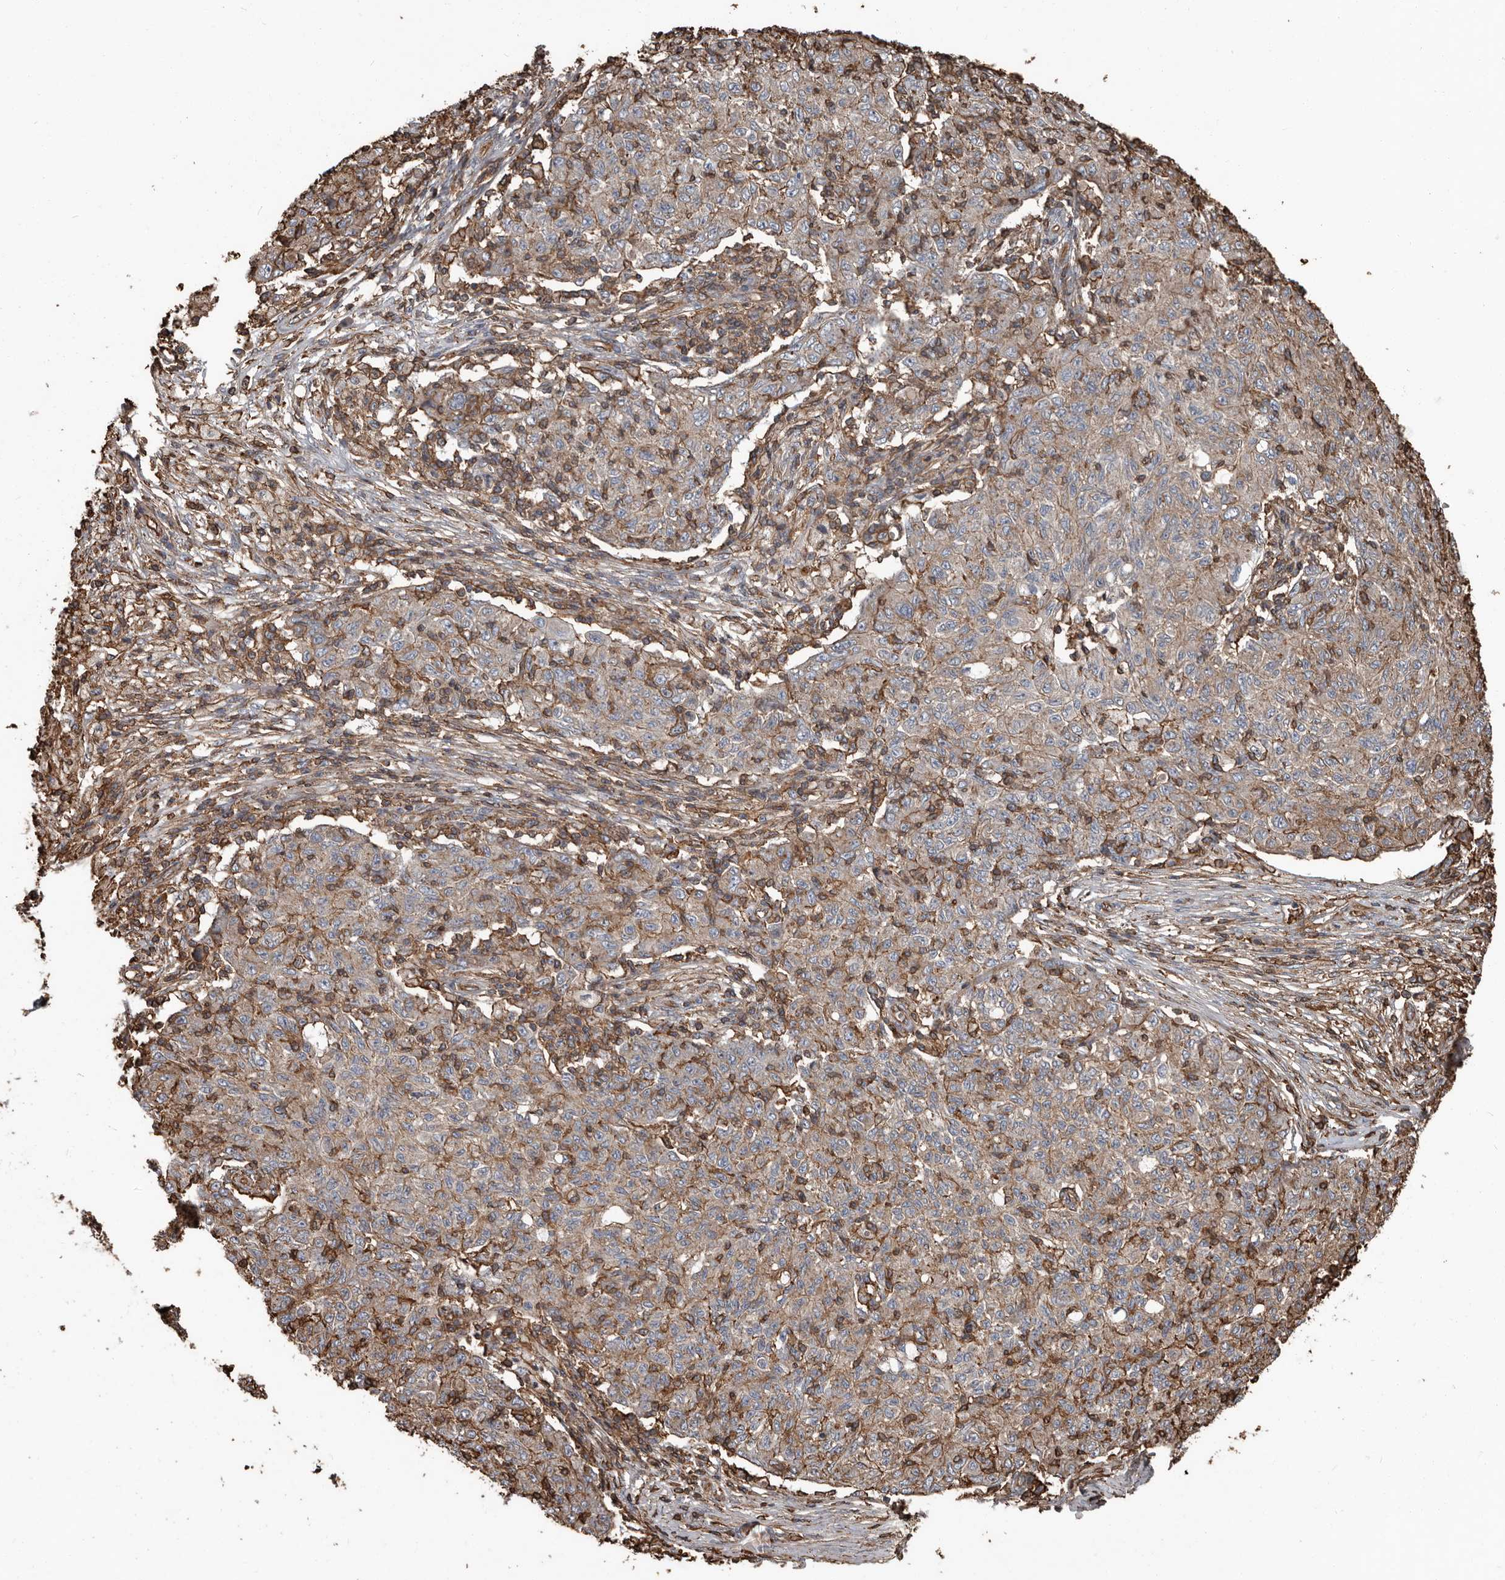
{"staining": {"intensity": "moderate", "quantity": "<25%", "location": "cytoplasmic/membranous"}, "tissue": "ovarian cancer", "cell_type": "Tumor cells", "image_type": "cancer", "snomed": [{"axis": "morphology", "description": "Carcinoma, endometroid"}, {"axis": "topography", "description": "Ovary"}], "caption": "Ovarian cancer stained with immunohistochemistry (IHC) exhibits moderate cytoplasmic/membranous positivity in approximately <25% of tumor cells.", "gene": "DENND6B", "patient": {"sex": "female", "age": 42}}